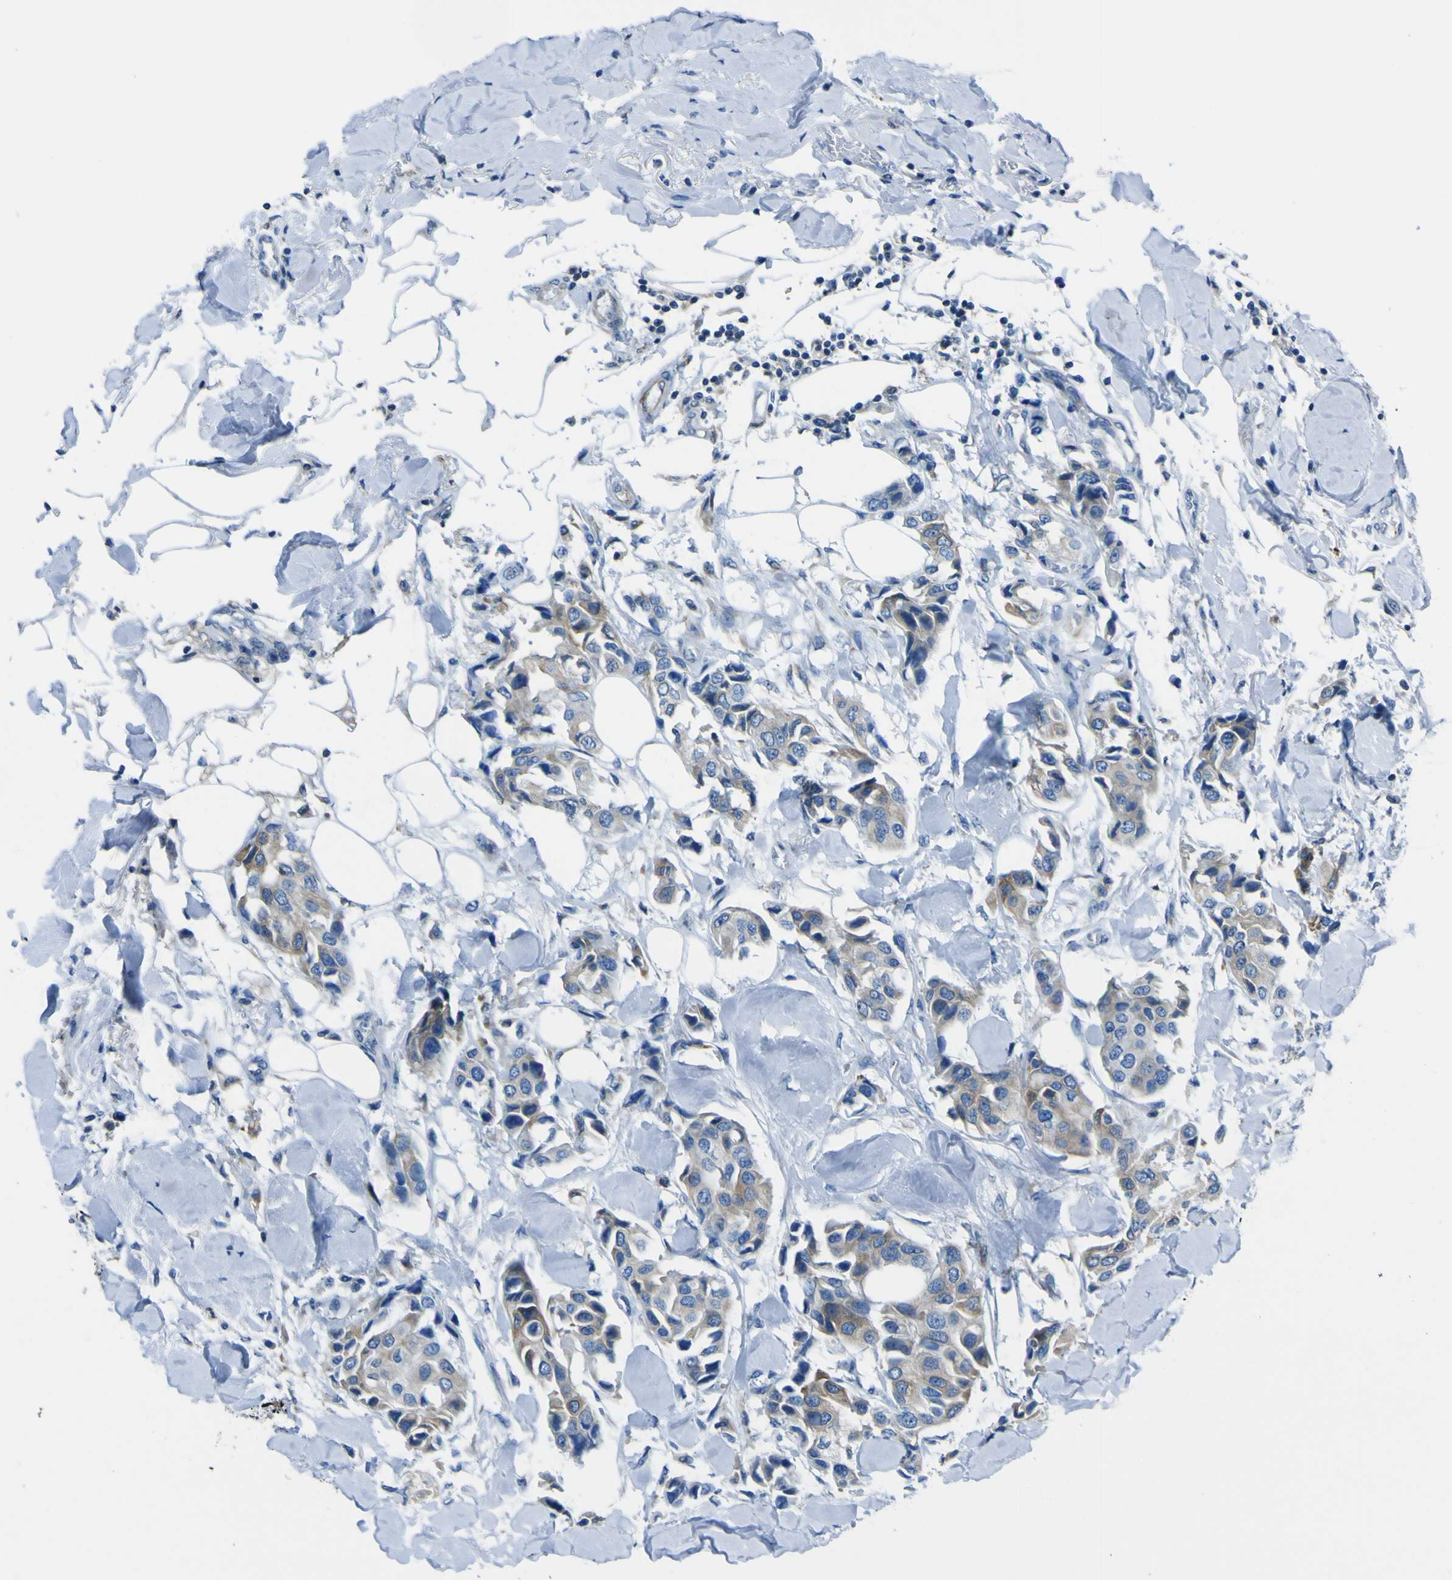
{"staining": {"intensity": "weak", "quantity": ">75%", "location": "cytoplasmic/membranous"}, "tissue": "breast cancer", "cell_type": "Tumor cells", "image_type": "cancer", "snomed": [{"axis": "morphology", "description": "Duct carcinoma"}, {"axis": "topography", "description": "Breast"}], "caption": "This image exhibits immunohistochemistry (IHC) staining of breast cancer (invasive ductal carcinoma), with low weak cytoplasmic/membranous staining in about >75% of tumor cells.", "gene": "STIM1", "patient": {"sex": "female", "age": 80}}